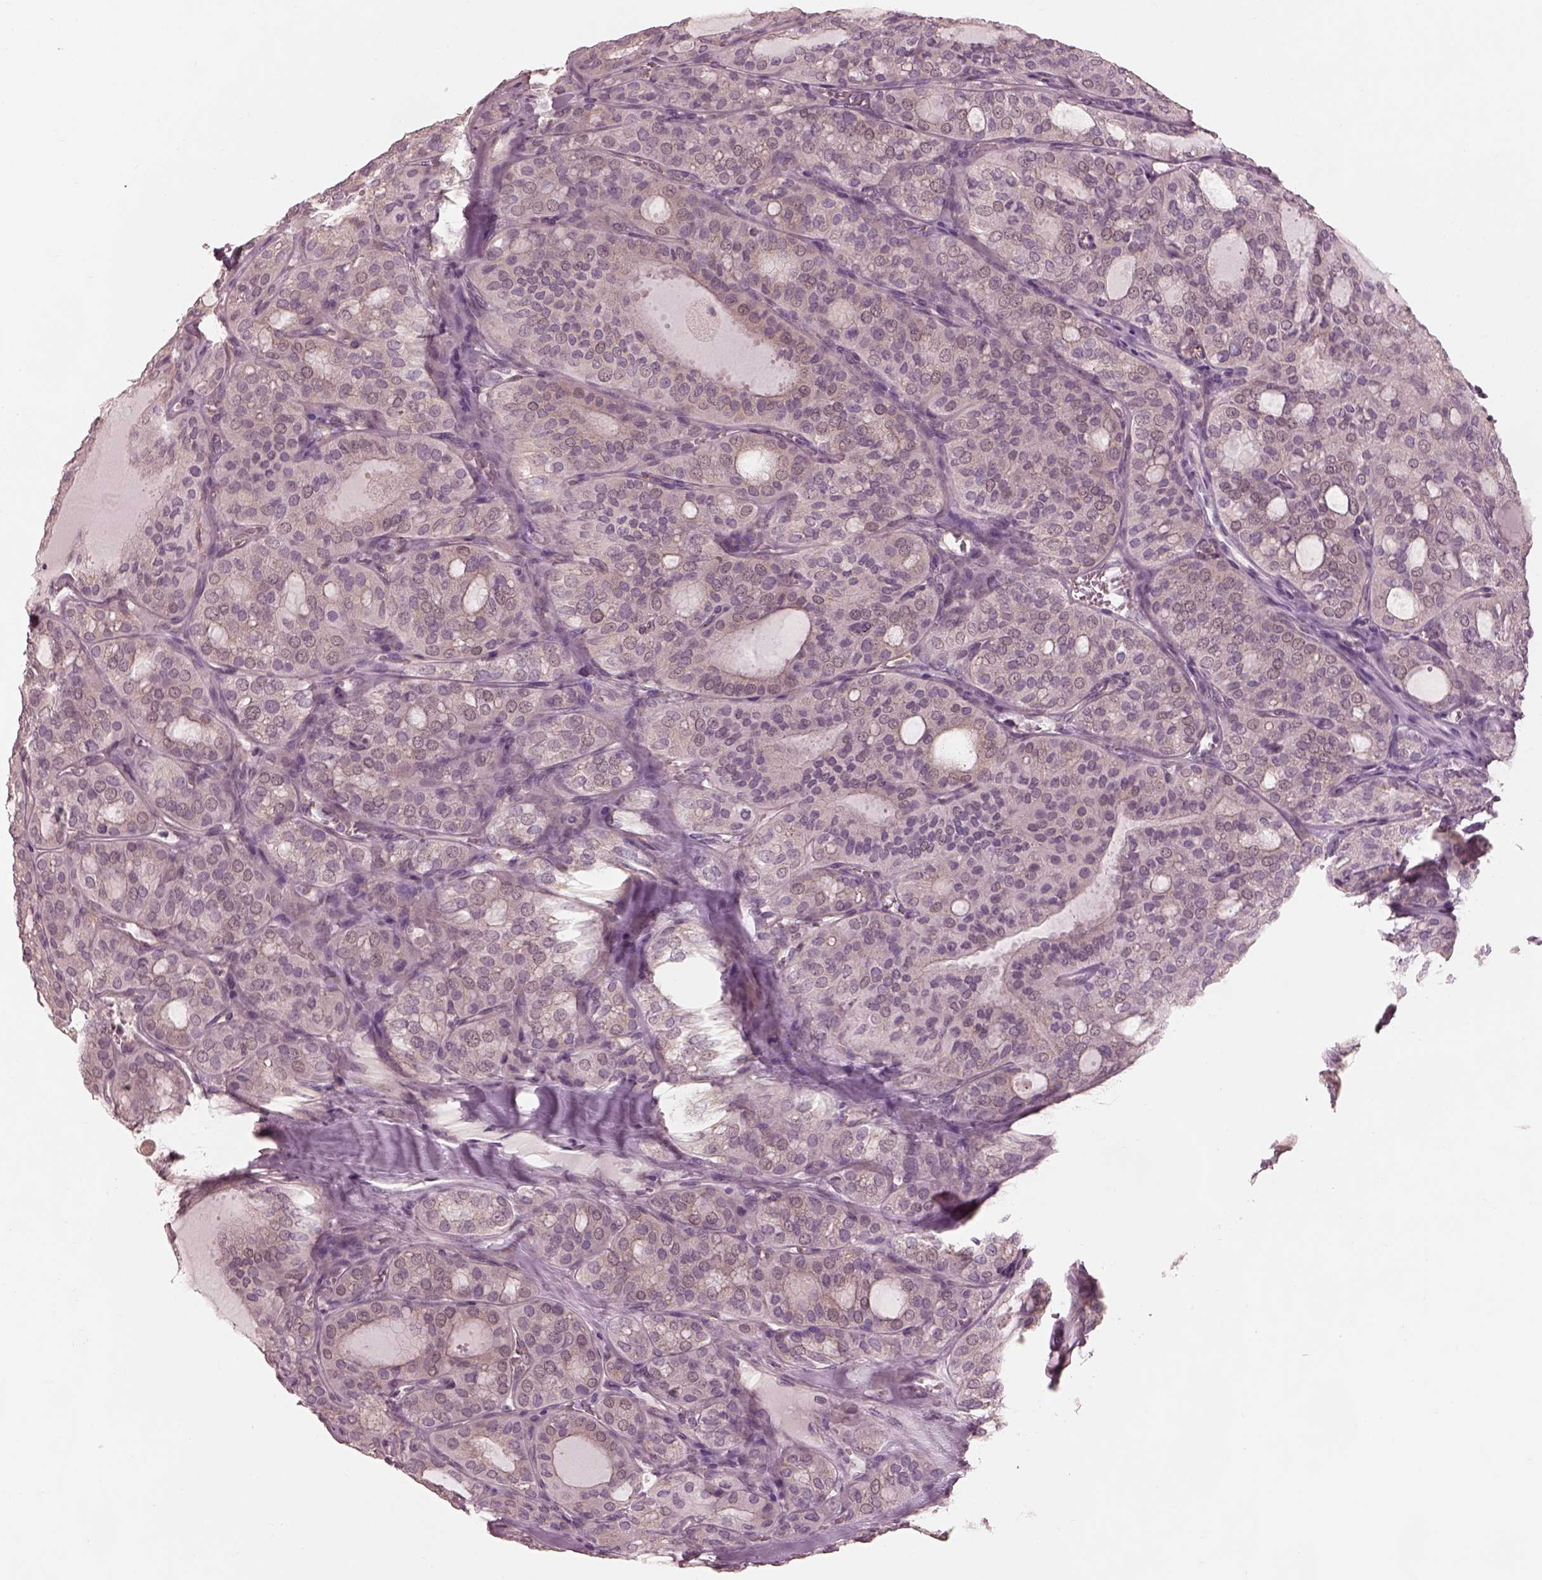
{"staining": {"intensity": "negative", "quantity": "none", "location": "none"}, "tissue": "thyroid cancer", "cell_type": "Tumor cells", "image_type": "cancer", "snomed": [{"axis": "morphology", "description": "Follicular adenoma carcinoma, NOS"}, {"axis": "topography", "description": "Thyroid gland"}], "caption": "This is an immunohistochemistry image of thyroid follicular adenoma carcinoma. There is no staining in tumor cells.", "gene": "PRKACG", "patient": {"sex": "male", "age": 75}}